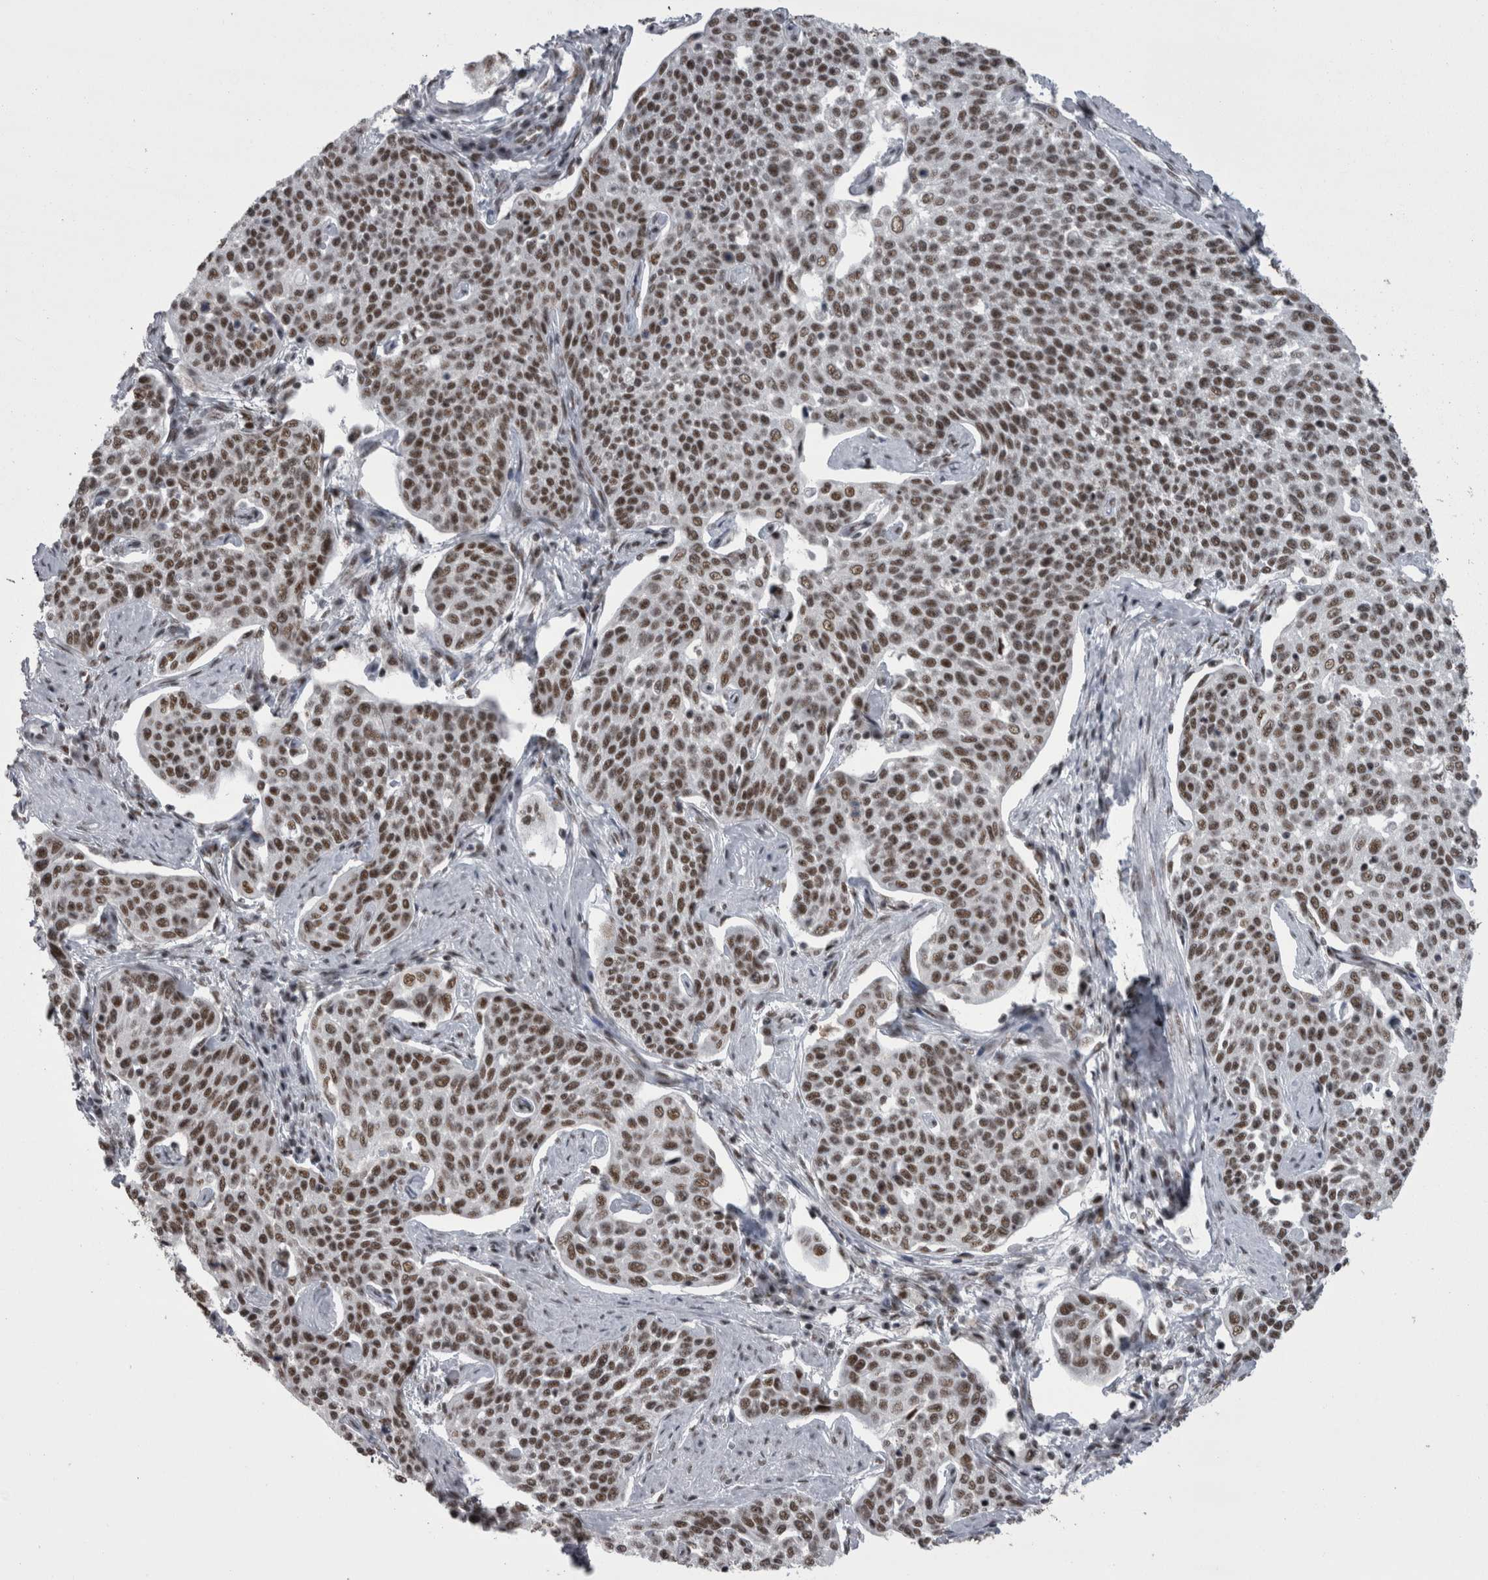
{"staining": {"intensity": "moderate", "quantity": ">75%", "location": "nuclear"}, "tissue": "cervical cancer", "cell_type": "Tumor cells", "image_type": "cancer", "snomed": [{"axis": "morphology", "description": "Squamous cell carcinoma, NOS"}, {"axis": "topography", "description": "Cervix"}], "caption": "Cervical cancer (squamous cell carcinoma) tissue shows moderate nuclear expression in approximately >75% of tumor cells", "gene": "SNRNP40", "patient": {"sex": "female", "age": 34}}